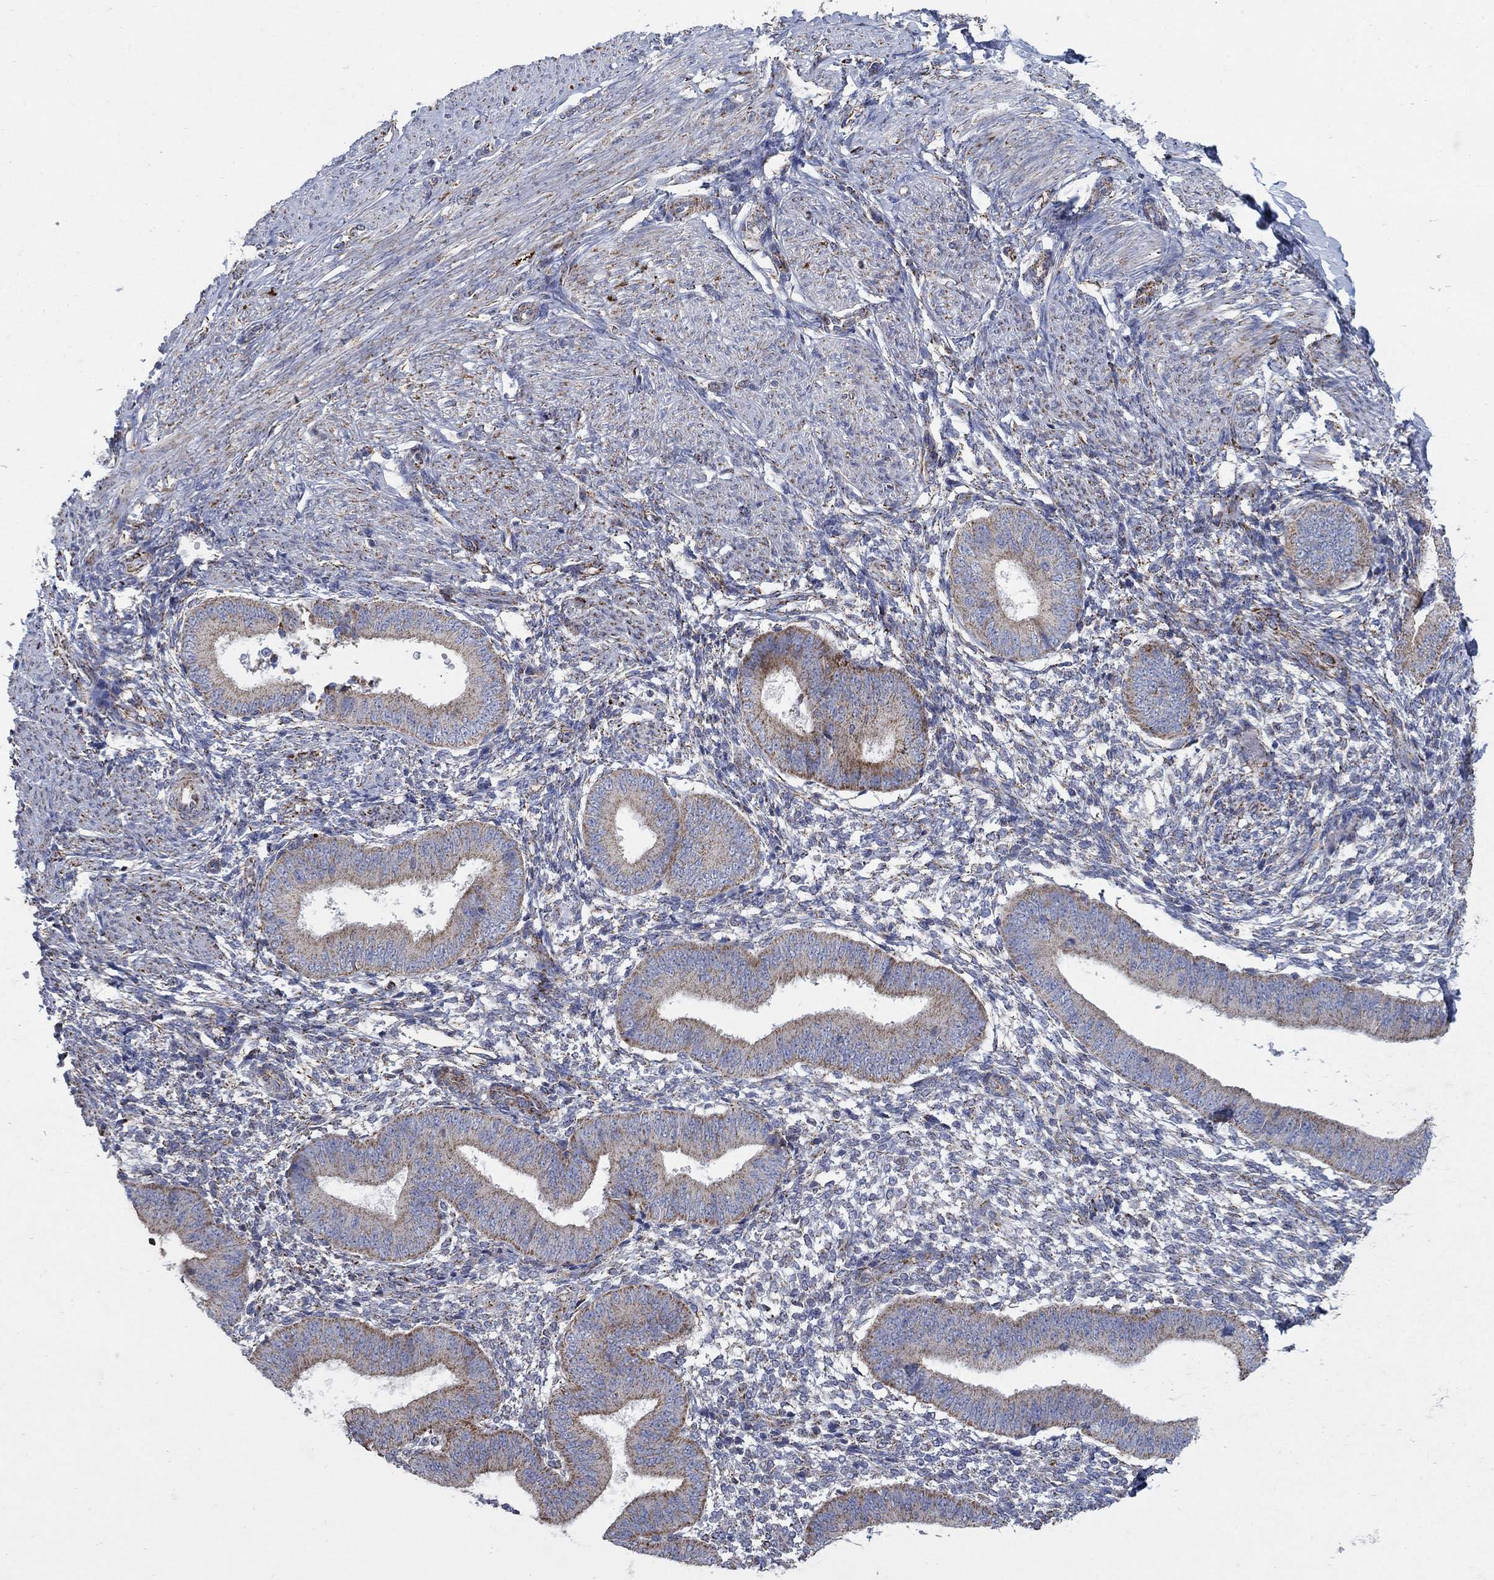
{"staining": {"intensity": "moderate", "quantity": "<25%", "location": "cytoplasmic/membranous"}, "tissue": "endometrium", "cell_type": "Cells in endometrial stroma", "image_type": "normal", "snomed": [{"axis": "morphology", "description": "Normal tissue, NOS"}, {"axis": "topography", "description": "Endometrium"}], "caption": "Immunohistochemical staining of normal human endometrium reveals low levels of moderate cytoplasmic/membranous expression in approximately <25% of cells in endometrial stroma.", "gene": "PNPLA2", "patient": {"sex": "female", "age": 47}}